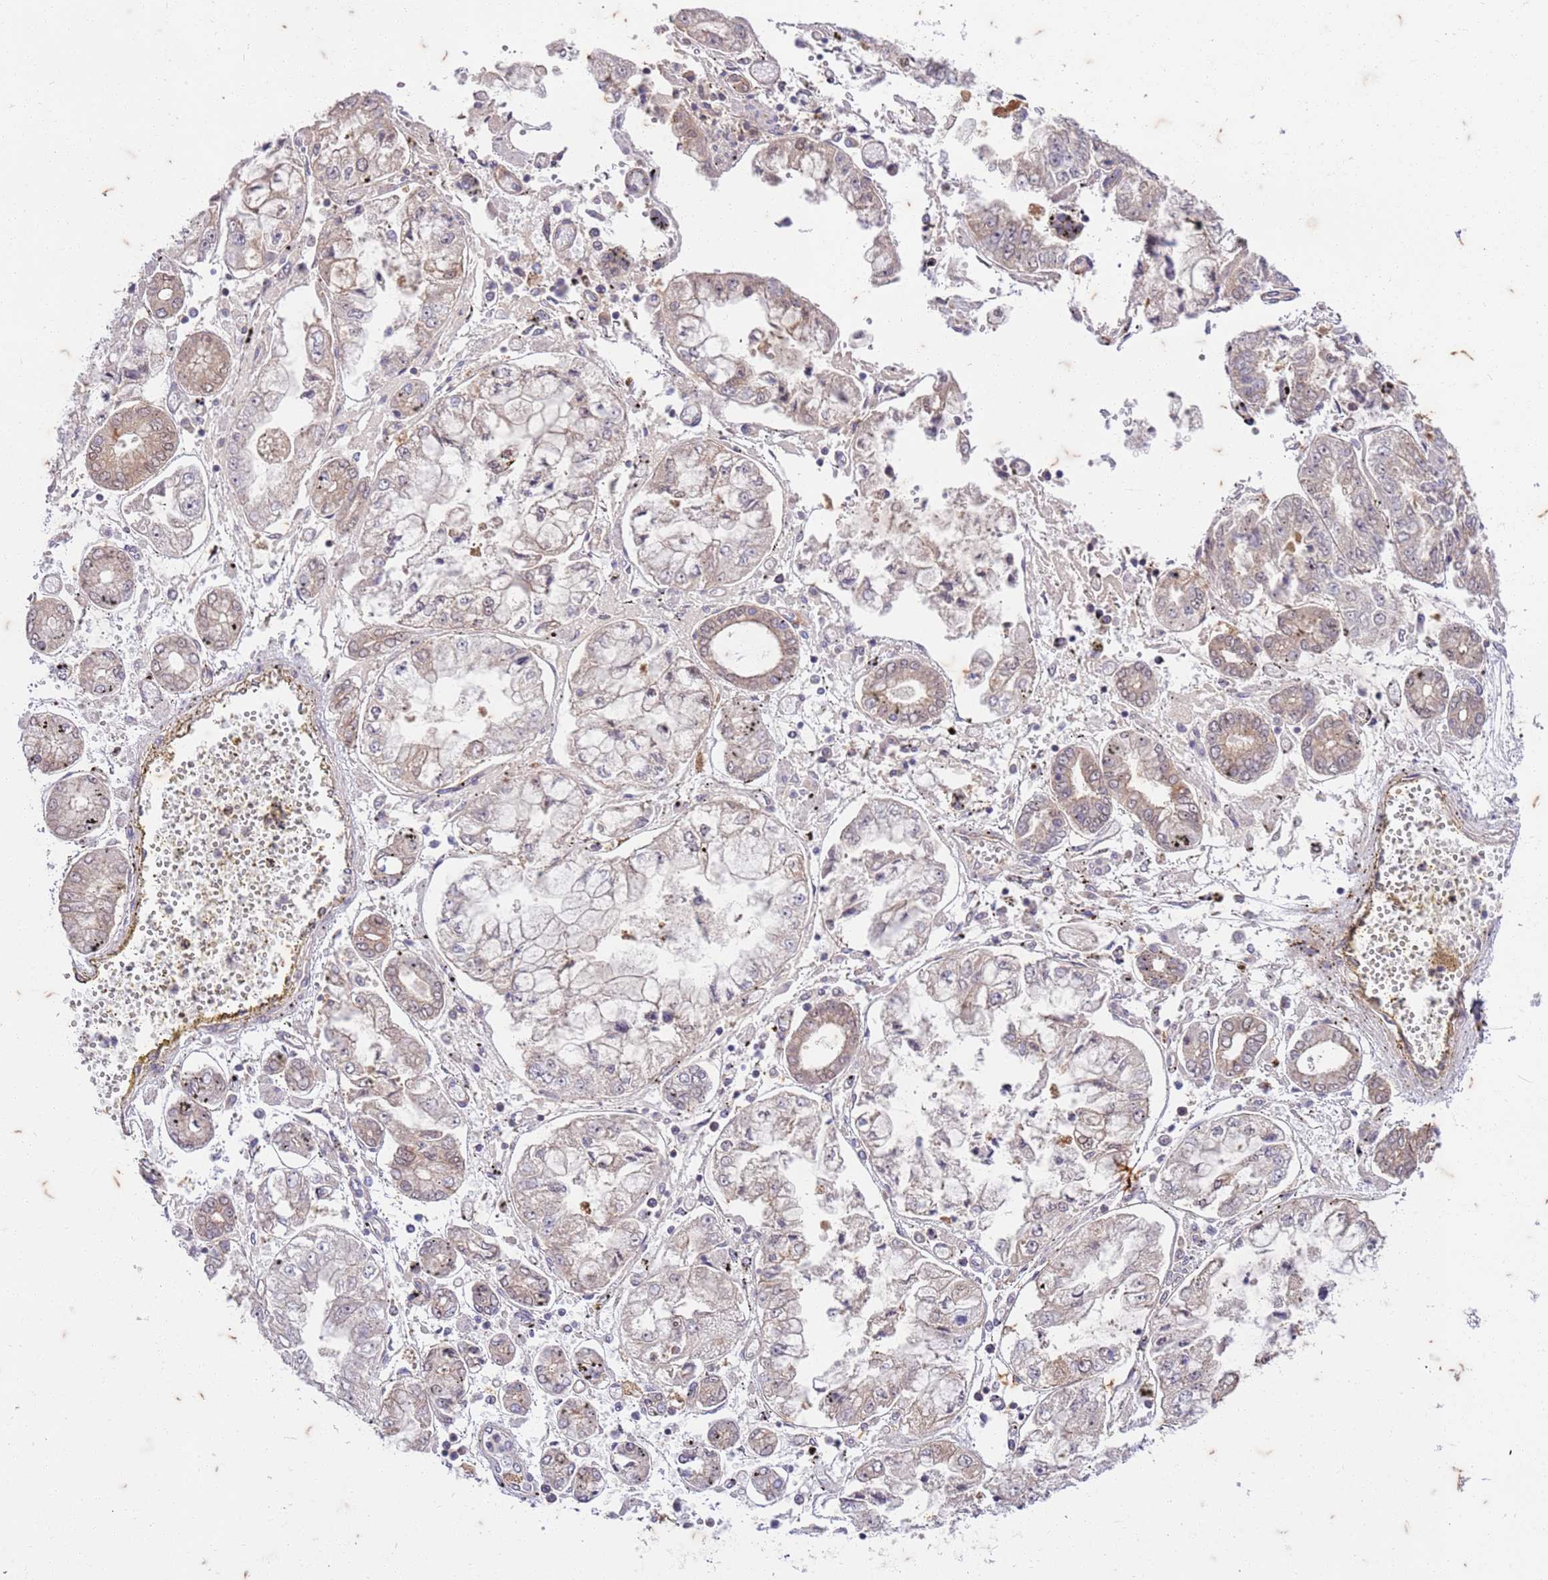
{"staining": {"intensity": "weak", "quantity": "25%-75%", "location": "cytoplasmic/membranous"}, "tissue": "stomach cancer", "cell_type": "Tumor cells", "image_type": "cancer", "snomed": [{"axis": "morphology", "description": "Adenocarcinoma, NOS"}, {"axis": "topography", "description": "Stomach"}], "caption": "Immunohistochemistry (DAB (3,3'-diaminobenzidine)) staining of stomach cancer displays weak cytoplasmic/membranous protein staining in approximately 25%-75% of tumor cells. Nuclei are stained in blue.", "gene": "RAPGEF3", "patient": {"sex": "male", "age": 76}}